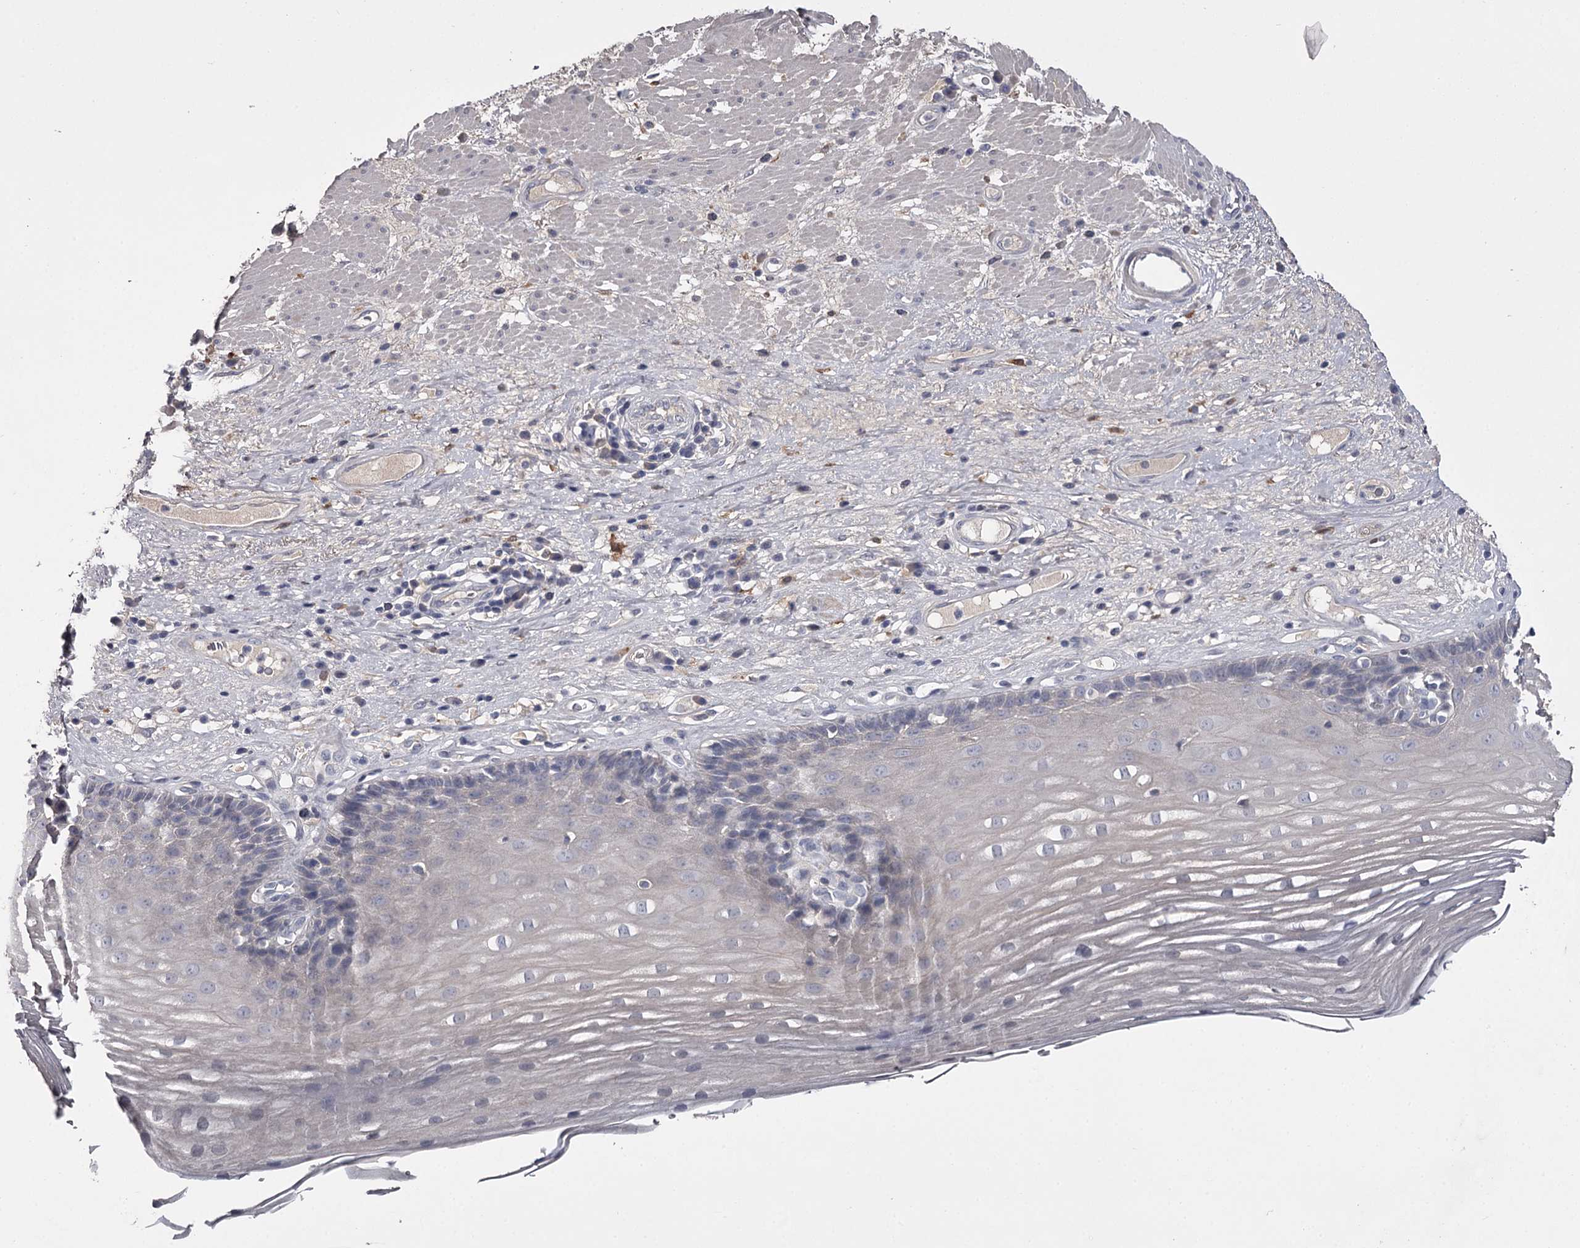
{"staining": {"intensity": "negative", "quantity": "none", "location": "none"}, "tissue": "esophagus", "cell_type": "Squamous epithelial cells", "image_type": "normal", "snomed": [{"axis": "morphology", "description": "Normal tissue, NOS"}, {"axis": "topography", "description": "Esophagus"}], "caption": "This is an immunohistochemistry (IHC) micrograph of normal human esophagus. There is no positivity in squamous epithelial cells.", "gene": "FDXACB1", "patient": {"sex": "male", "age": 62}}